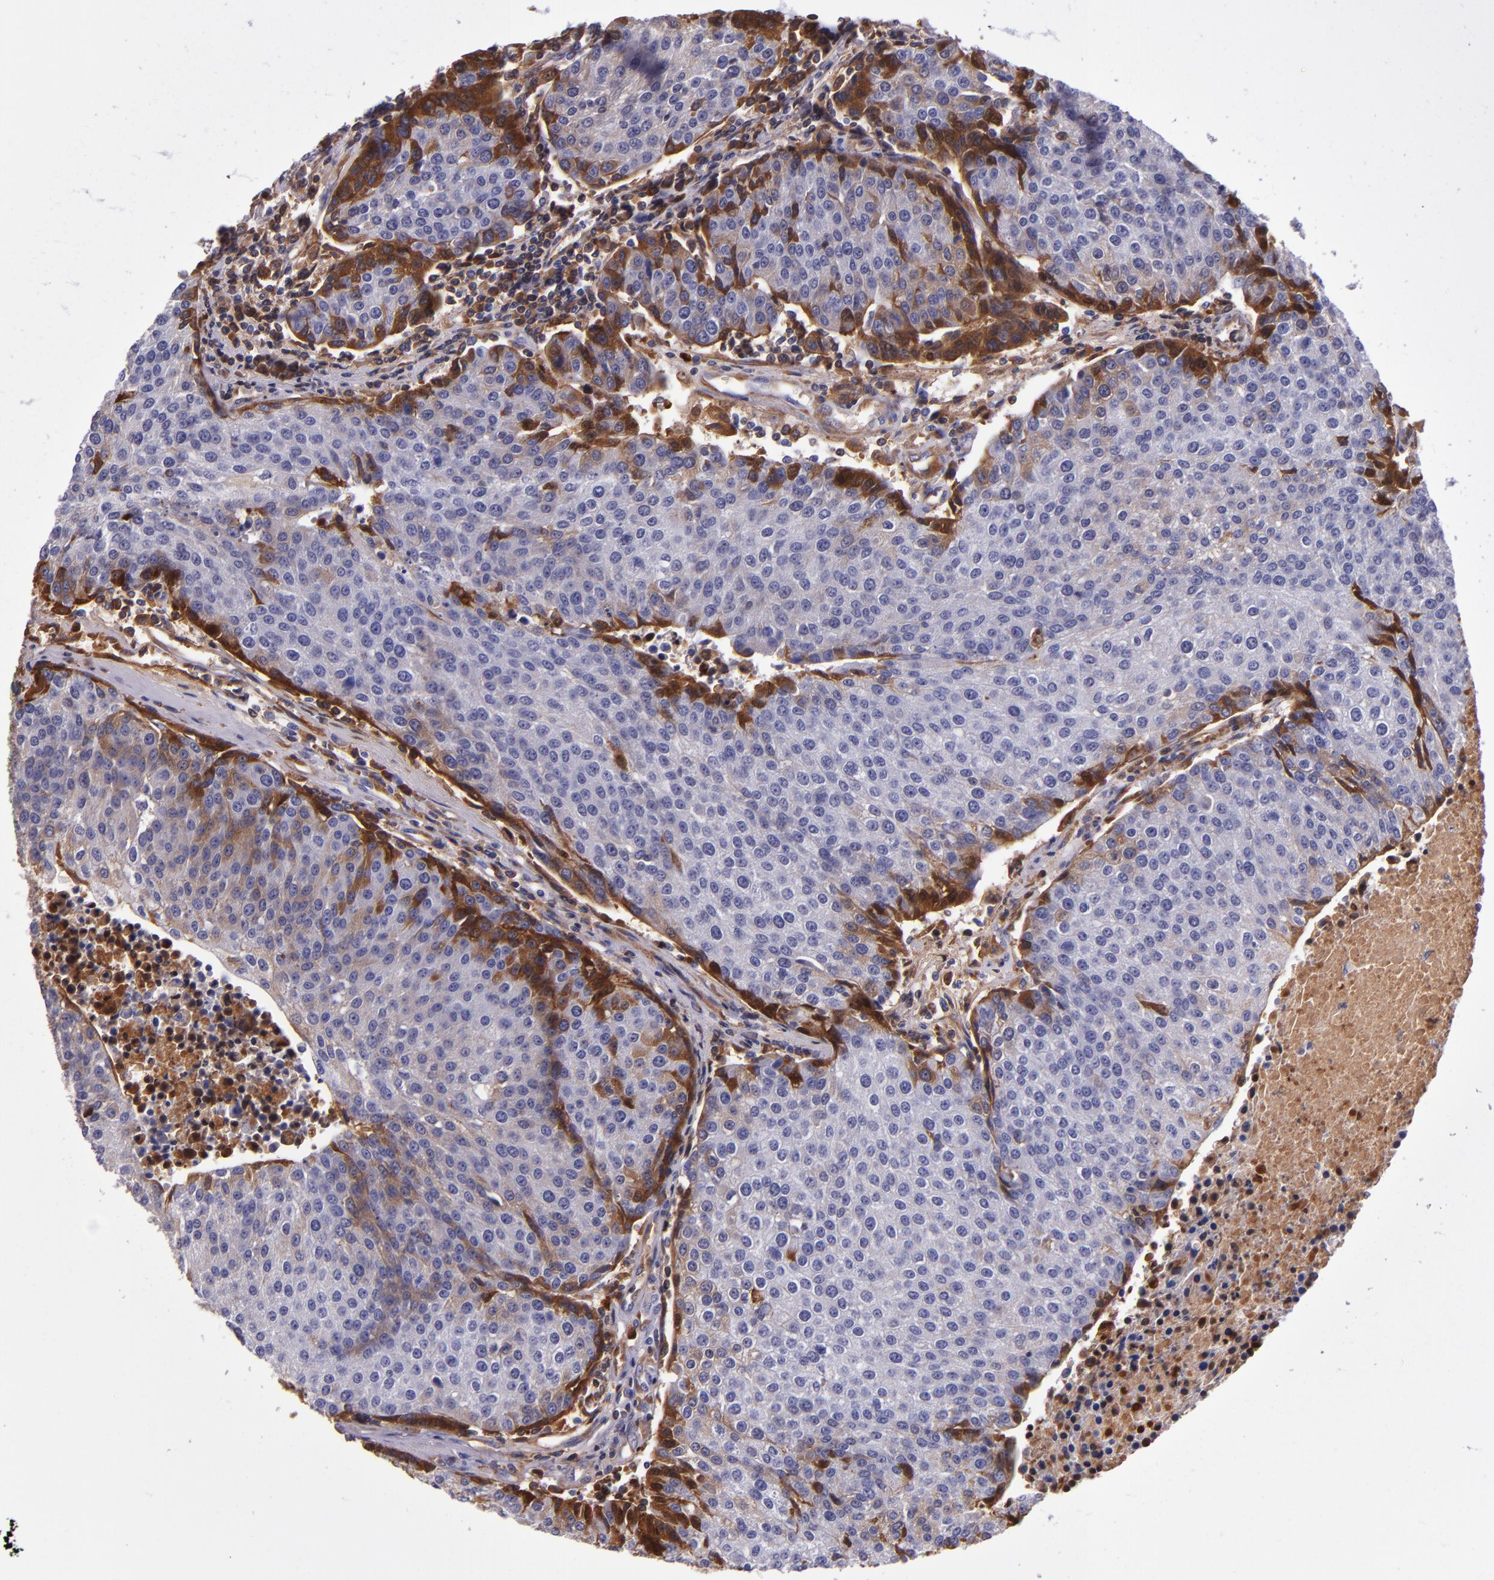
{"staining": {"intensity": "weak", "quantity": "<25%", "location": "cytoplasmic/membranous"}, "tissue": "urothelial cancer", "cell_type": "Tumor cells", "image_type": "cancer", "snomed": [{"axis": "morphology", "description": "Urothelial carcinoma, High grade"}, {"axis": "topography", "description": "Urinary bladder"}], "caption": "A histopathology image of urothelial cancer stained for a protein demonstrates no brown staining in tumor cells.", "gene": "CLEC3B", "patient": {"sex": "female", "age": 85}}